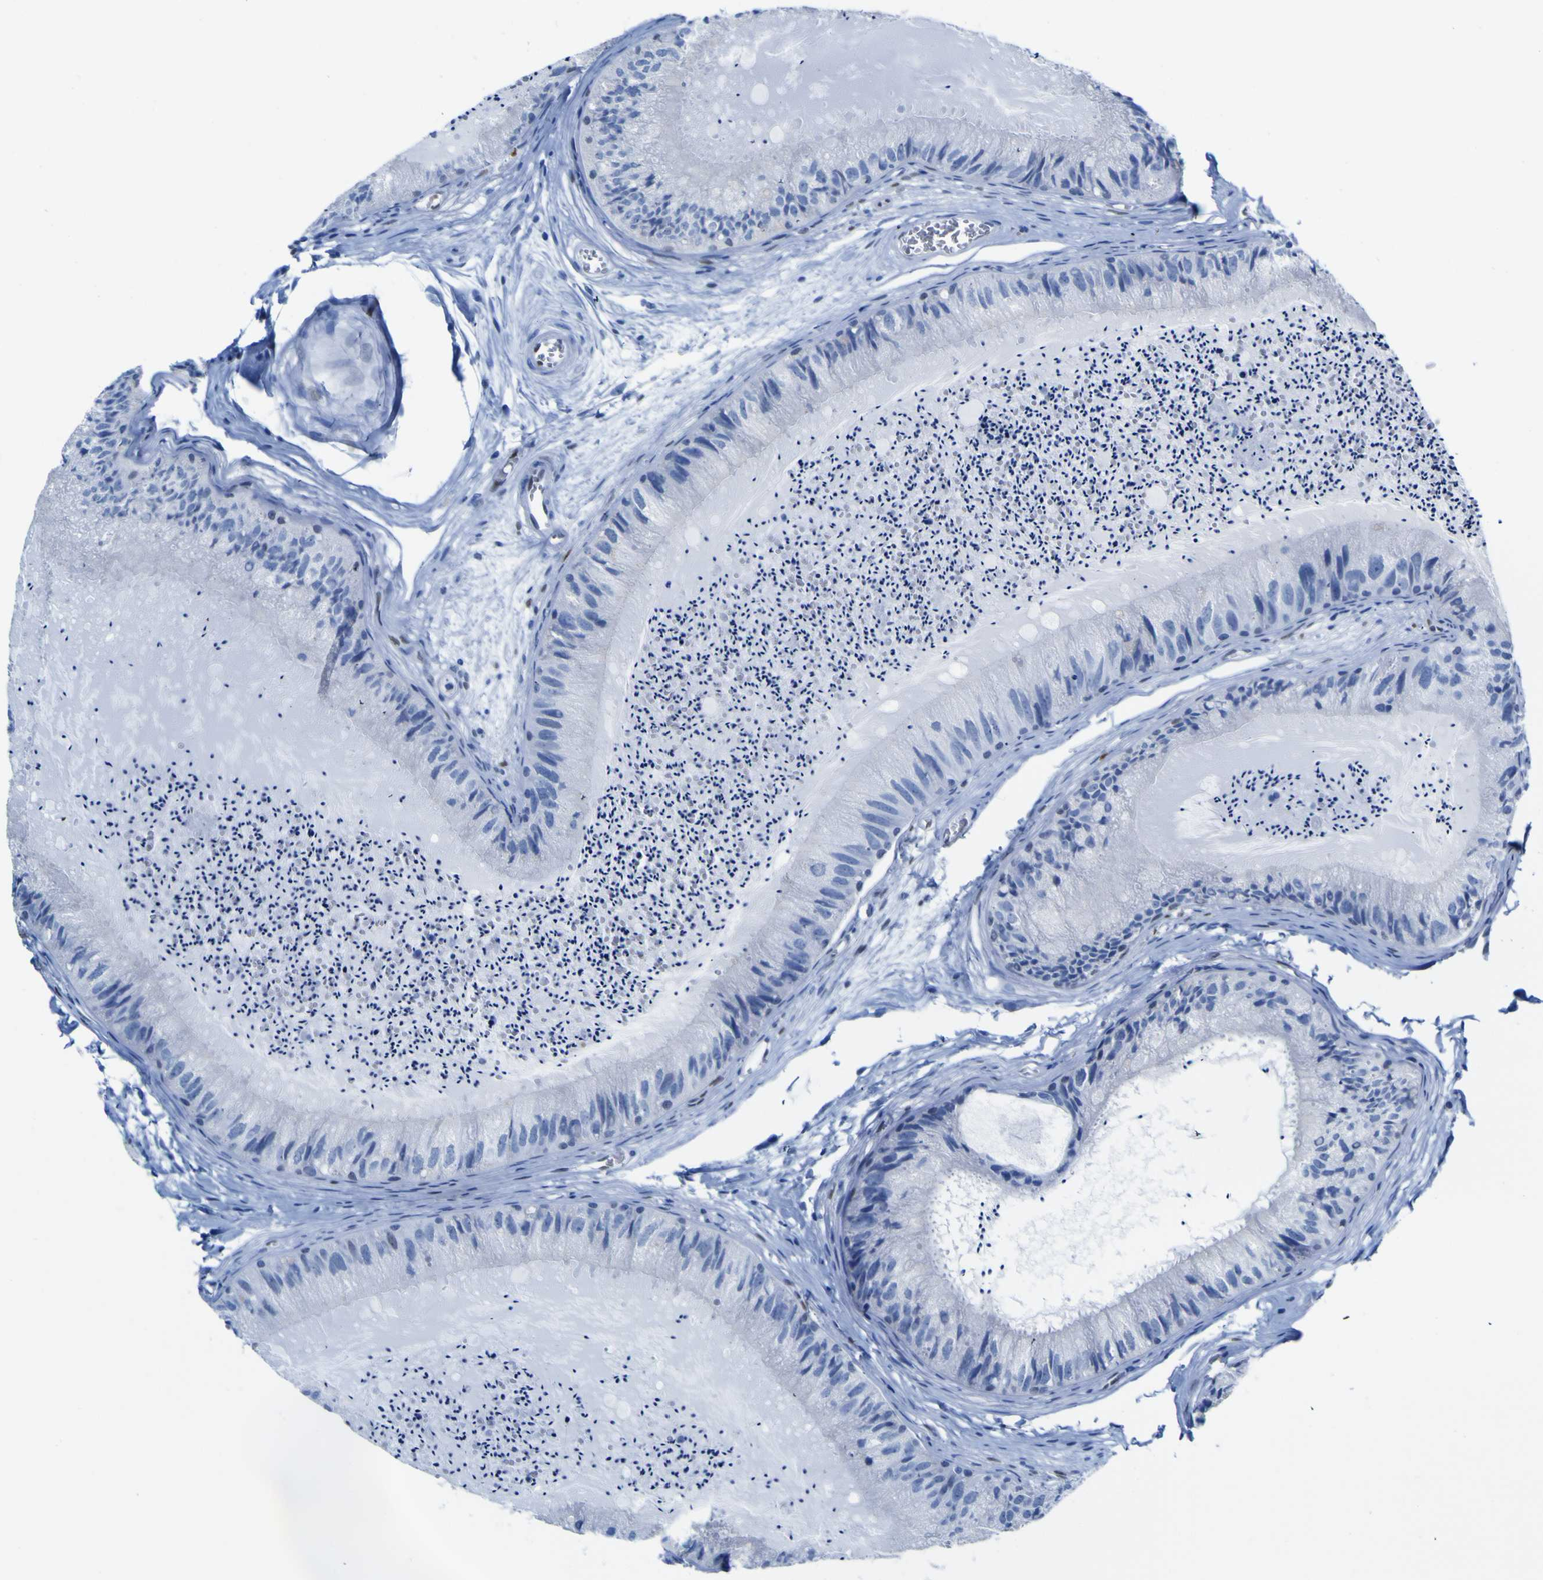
{"staining": {"intensity": "negative", "quantity": "none", "location": "none"}, "tissue": "epididymis", "cell_type": "Glandular cells", "image_type": "normal", "snomed": [{"axis": "morphology", "description": "Normal tissue, NOS"}, {"axis": "topography", "description": "Epididymis"}], "caption": "The image reveals no staining of glandular cells in benign epididymis. Nuclei are stained in blue.", "gene": "DACH1", "patient": {"sex": "male", "age": 31}}